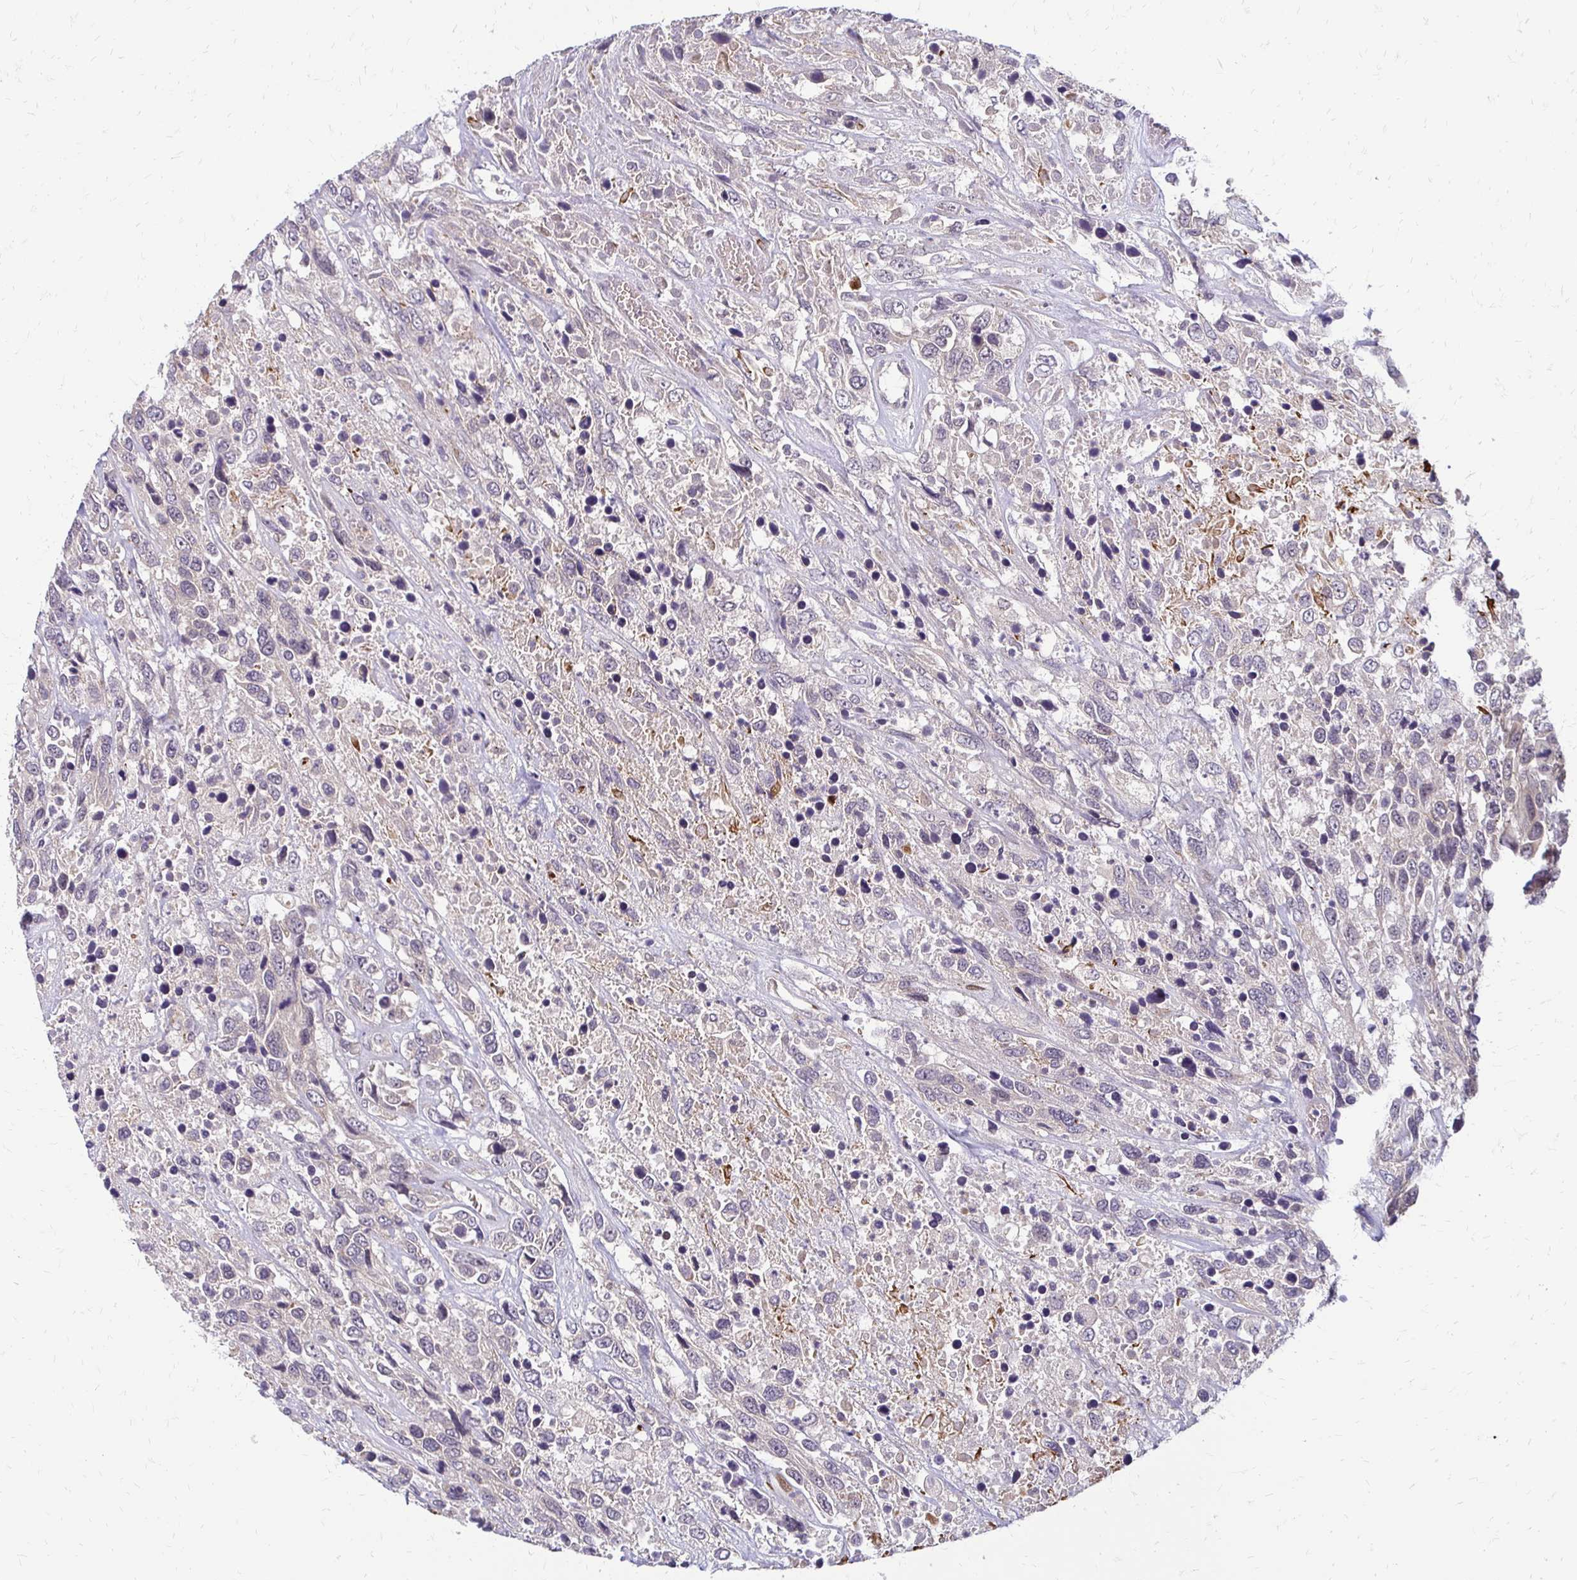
{"staining": {"intensity": "negative", "quantity": "none", "location": "none"}, "tissue": "urothelial cancer", "cell_type": "Tumor cells", "image_type": "cancer", "snomed": [{"axis": "morphology", "description": "Urothelial carcinoma, High grade"}, {"axis": "topography", "description": "Urinary bladder"}], "caption": "Tumor cells are negative for brown protein staining in urothelial cancer. The staining was performed using DAB (3,3'-diaminobenzidine) to visualize the protein expression in brown, while the nuclei were stained in blue with hematoxylin (Magnification: 20x).", "gene": "TRIR", "patient": {"sex": "female", "age": 70}}